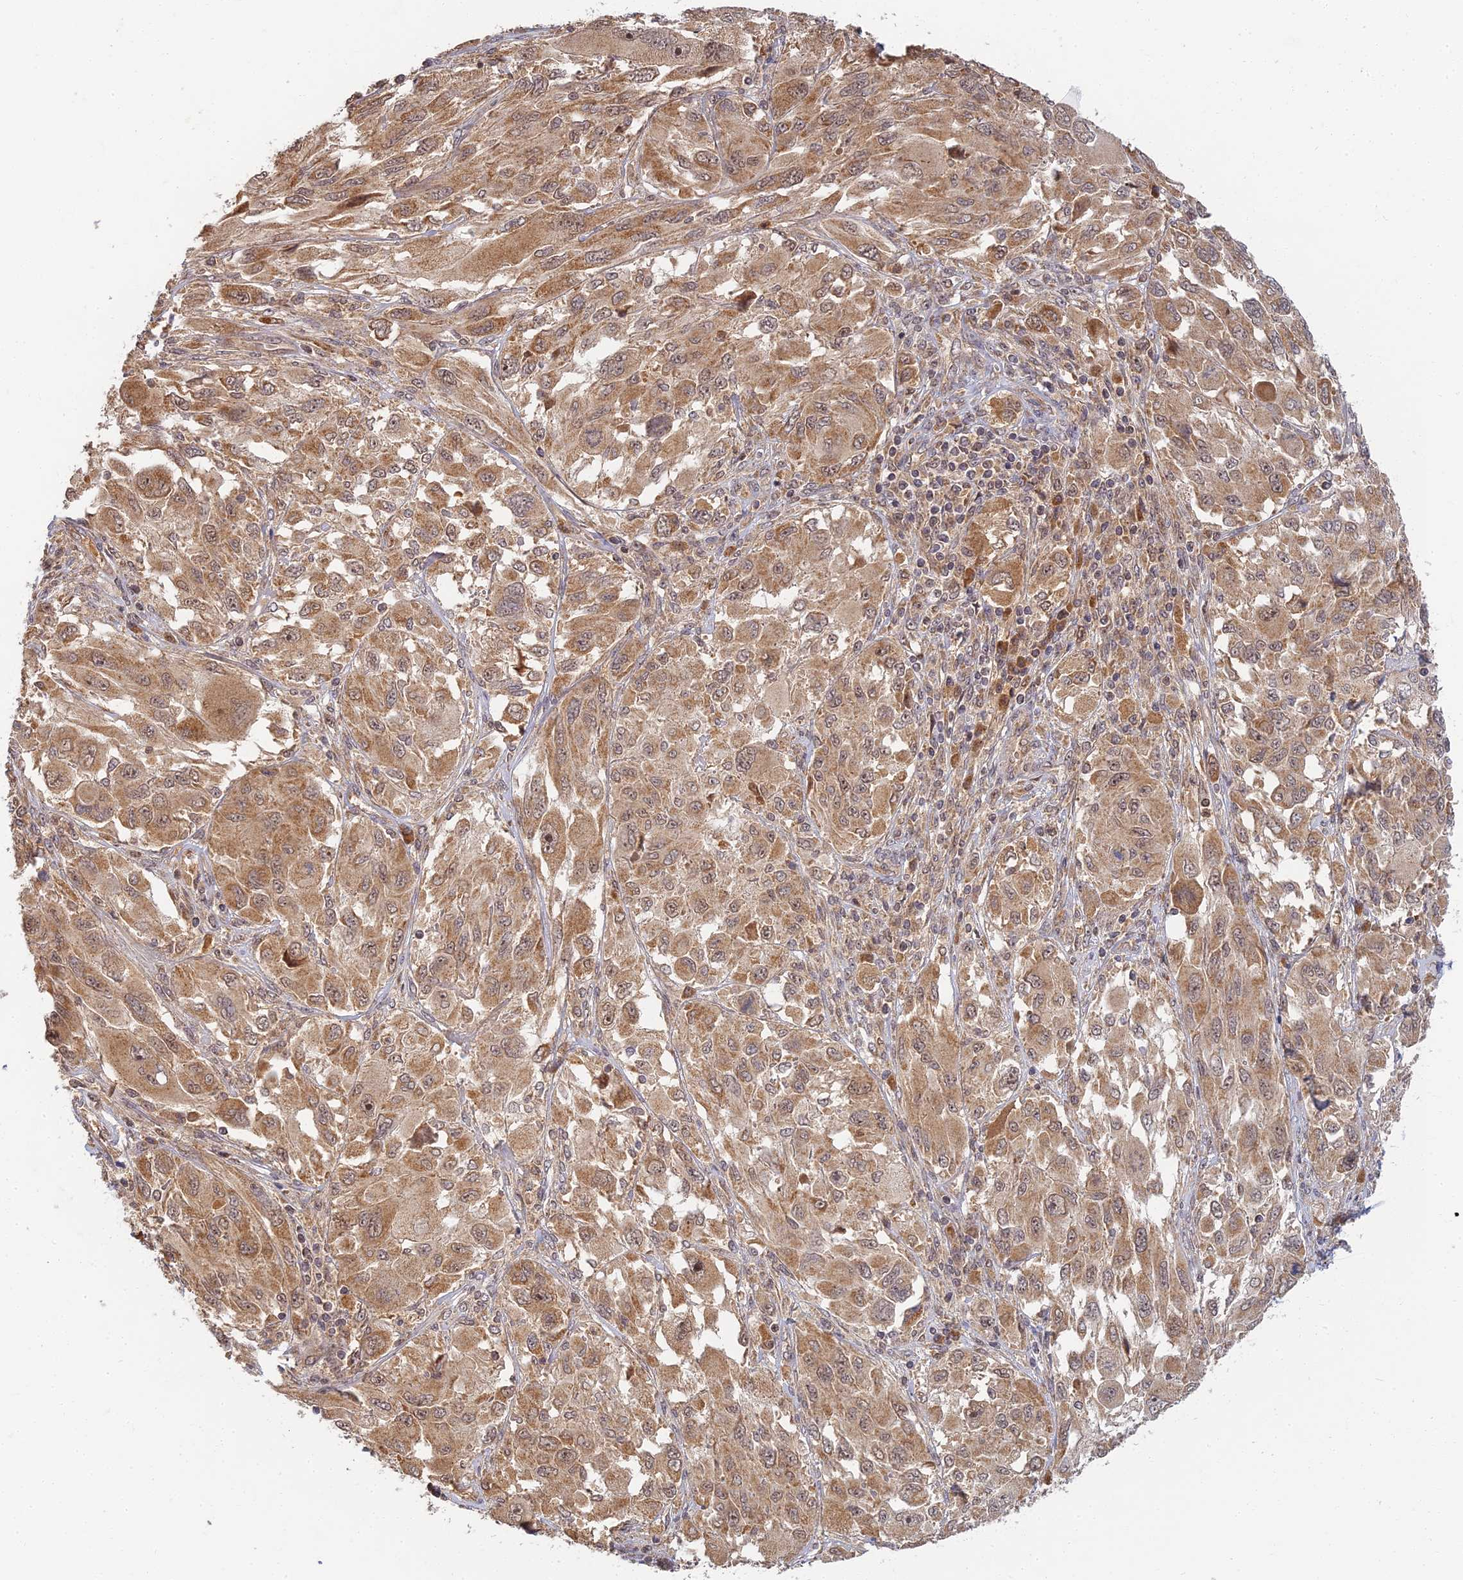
{"staining": {"intensity": "moderate", "quantity": ">75%", "location": "cytoplasmic/membranous"}, "tissue": "melanoma", "cell_type": "Tumor cells", "image_type": "cancer", "snomed": [{"axis": "morphology", "description": "Malignant melanoma, NOS"}, {"axis": "topography", "description": "Skin"}], "caption": "Malignant melanoma stained with DAB (3,3'-diaminobenzidine) immunohistochemistry demonstrates medium levels of moderate cytoplasmic/membranous positivity in about >75% of tumor cells.", "gene": "RGL3", "patient": {"sex": "female", "age": 91}}